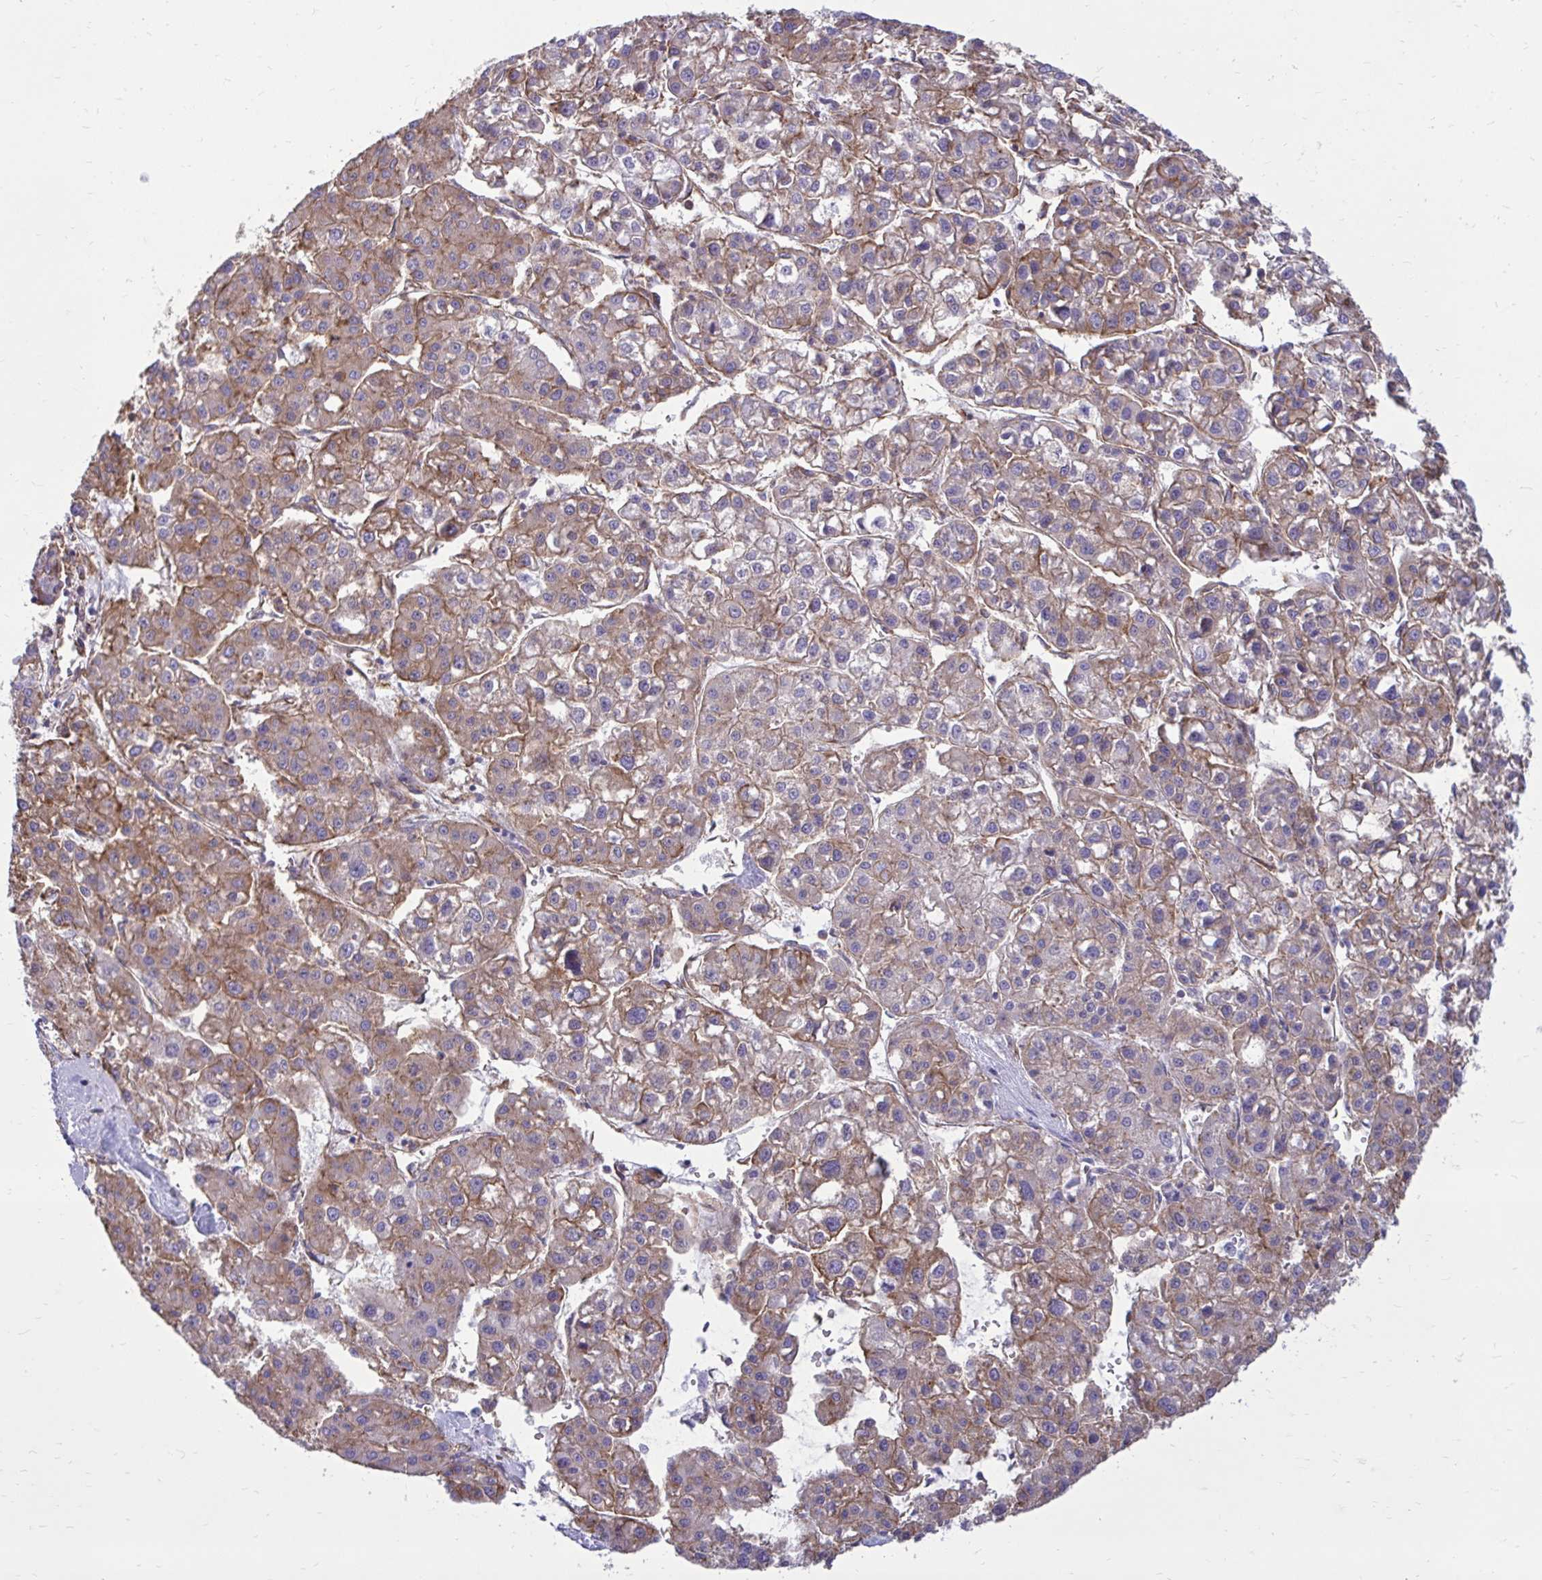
{"staining": {"intensity": "moderate", "quantity": "25%-75%", "location": "cytoplasmic/membranous"}, "tissue": "liver cancer", "cell_type": "Tumor cells", "image_type": "cancer", "snomed": [{"axis": "morphology", "description": "Carcinoma, Hepatocellular, NOS"}, {"axis": "topography", "description": "Liver"}], "caption": "Brown immunohistochemical staining in human liver cancer reveals moderate cytoplasmic/membranous positivity in approximately 25%-75% of tumor cells. (DAB (3,3'-diaminobenzidine) = brown stain, brightfield microscopy at high magnification).", "gene": "CLTA", "patient": {"sex": "male", "age": 73}}